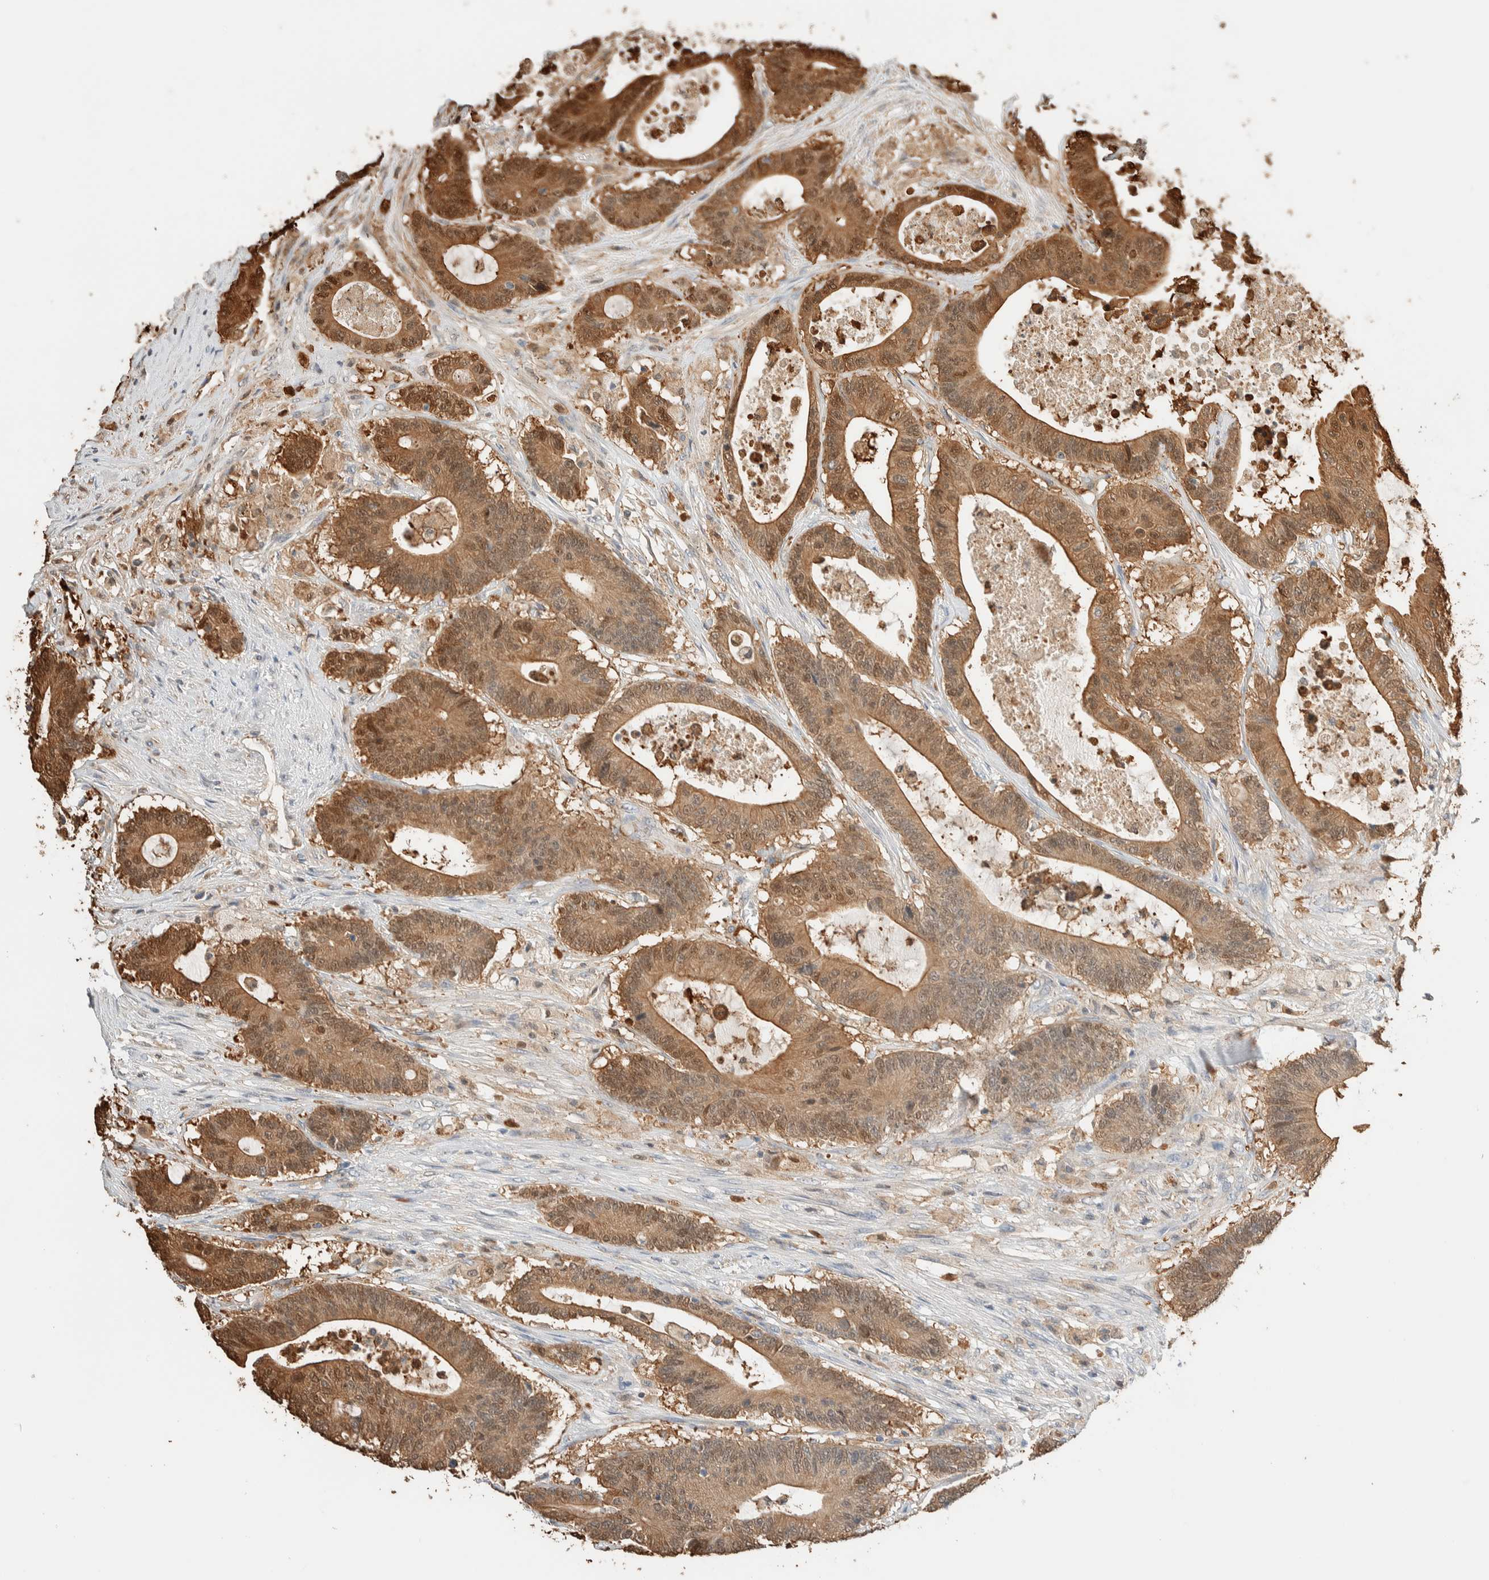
{"staining": {"intensity": "moderate", "quantity": ">75%", "location": "cytoplasmic/membranous,nuclear"}, "tissue": "colorectal cancer", "cell_type": "Tumor cells", "image_type": "cancer", "snomed": [{"axis": "morphology", "description": "Adenocarcinoma, NOS"}, {"axis": "topography", "description": "Colon"}], "caption": "Human colorectal adenocarcinoma stained for a protein (brown) displays moderate cytoplasmic/membranous and nuclear positive expression in approximately >75% of tumor cells.", "gene": "SETD4", "patient": {"sex": "female", "age": 84}}